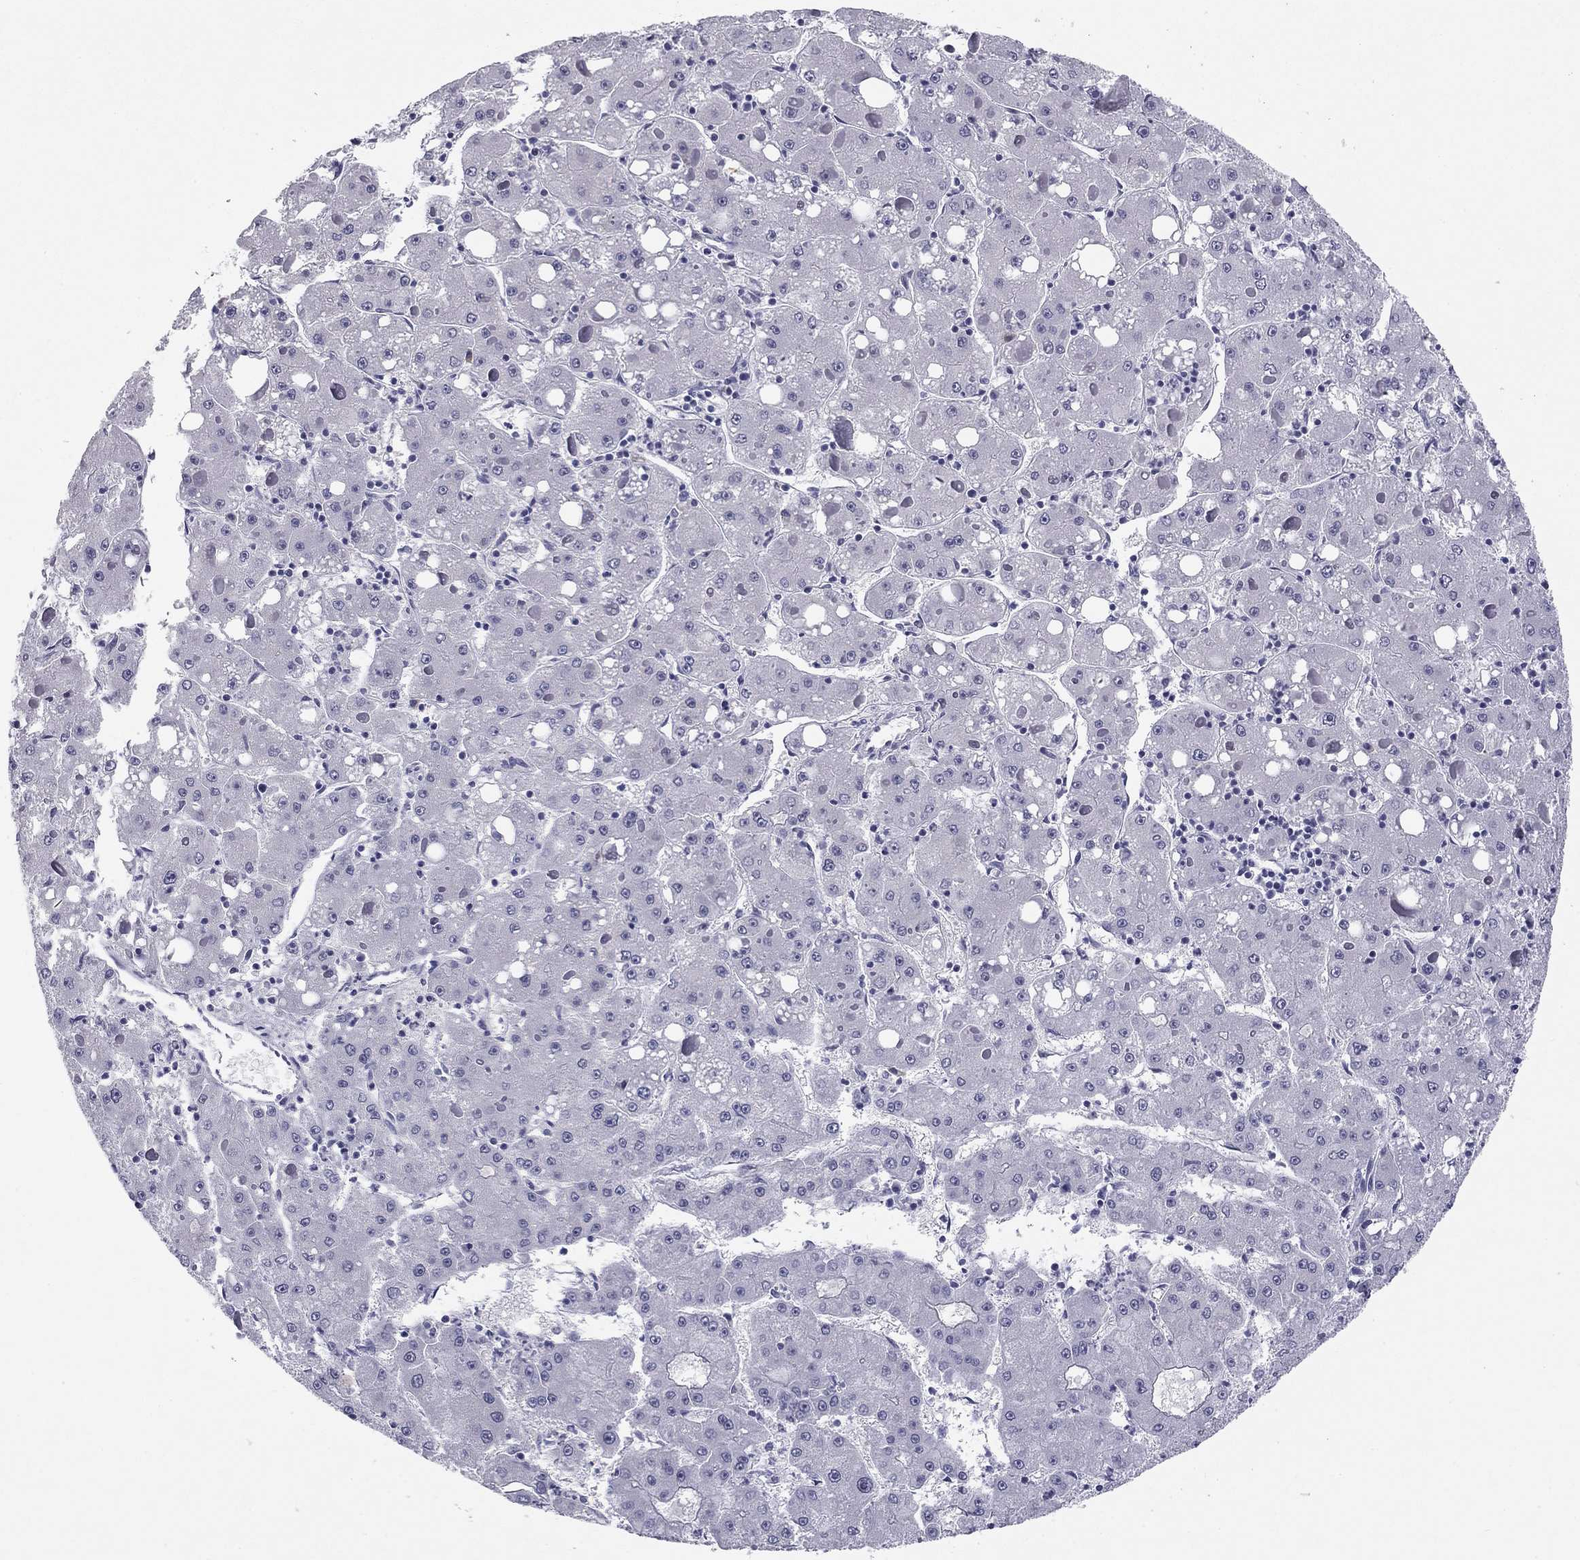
{"staining": {"intensity": "negative", "quantity": "none", "location": "none"}, "tissue": "liver cancer", "cell_type": "Tumor cells", "image_type": "cancer", "snomed": [{"axis": "morphology", "description": "Carcinoma, Hepatocellular, NOS"}, {"axis": "topography", "description": "Liver"}], "caption": "This is an IHC photomicrograph of human liver cancer (hepatocellular carcinoma). There is no positivity in tumor cells.", "gene": "TFAP2B", "patient": {"sex": "male", "age": 73}}